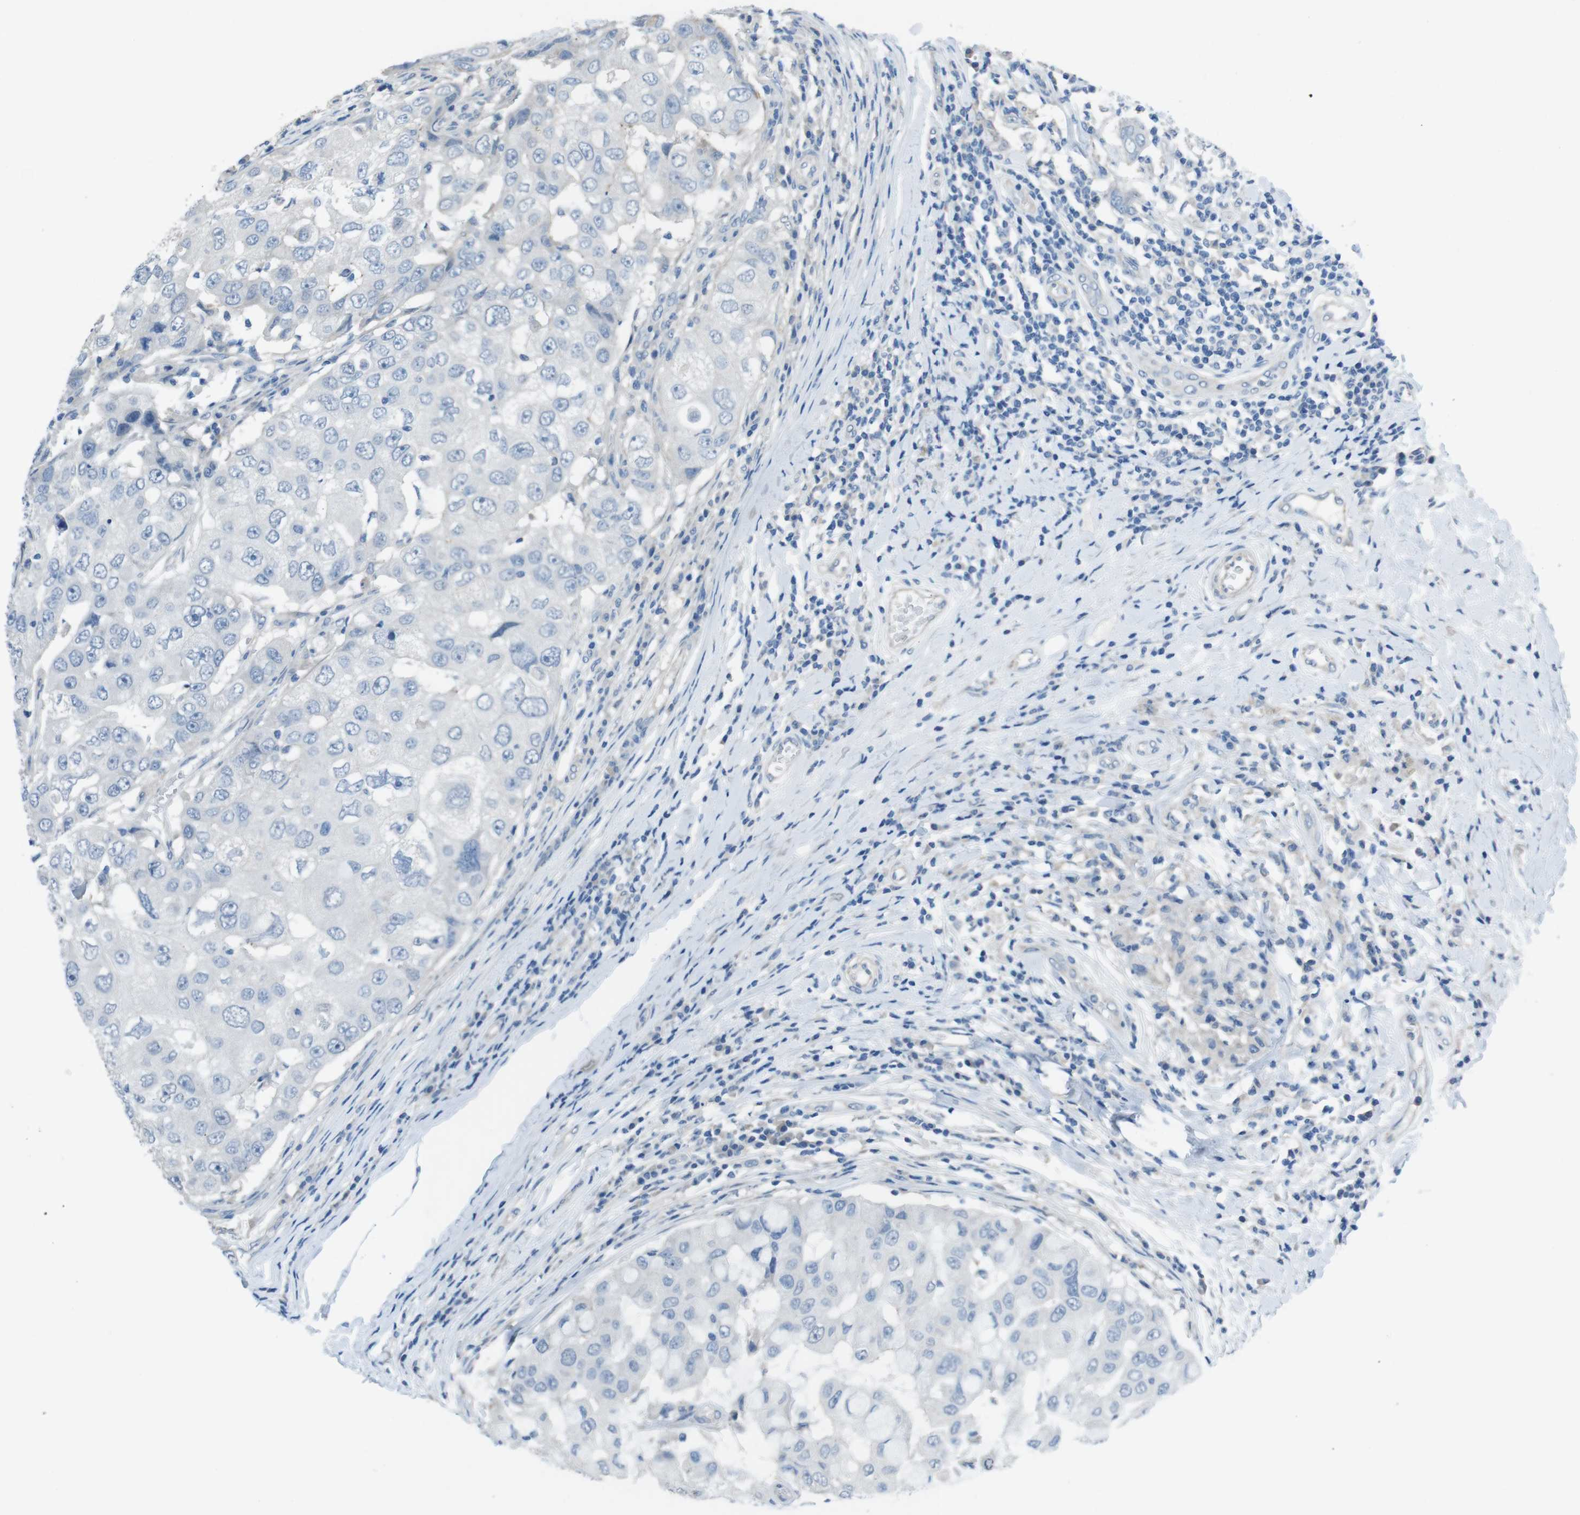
{"staining": {"intensity": "negative", "quantity": "none", "location": "none"}, "tissue": "breast cancer", "cell_type": "Tumor cells", "image_type": "cancer", "snomed": [{"axis": "morphology", "description": "Duct carcinoma"}, {"axis": "topography", "description": "Breast"}], "caption": "Immunohistochemical staining of human breast cancer (infiltrating ductal carcinoma) demonstrates no significant expression in tumor cells. (DAB immunohistochemistry (IHC) with hematoxylin counter stain).", "gene": "CYP2C8", "patient": {"sex": "female", "age": 27}}